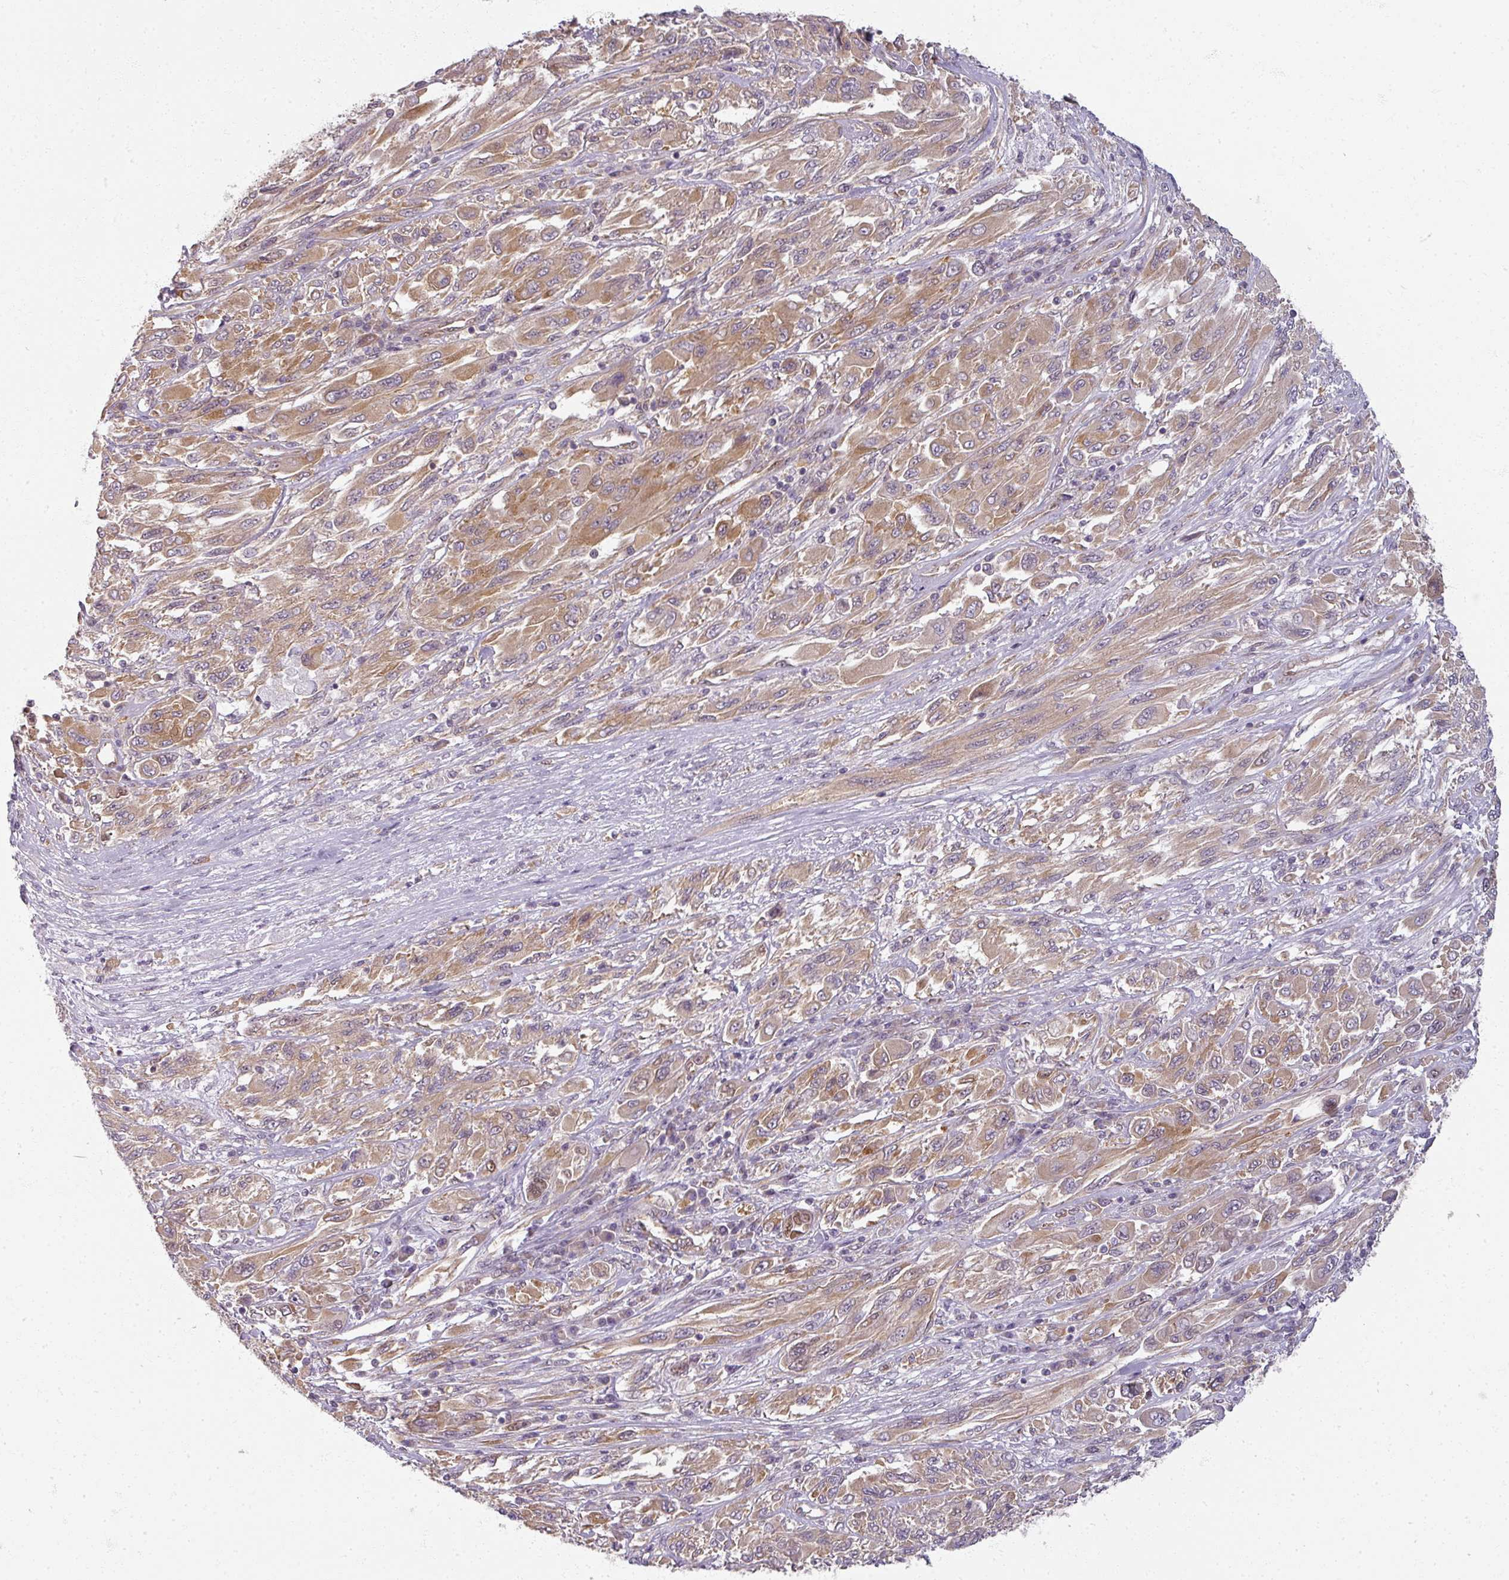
{"staining": {"intensity": "moderate", "quantity": "25%-75%", "location": "cytoplasmic/membranous"}, "tissue": "melanoma", "cell_type": "Tumor cells", "image_type": "cancer", "snomed": [{"axis": "morphology", "description": "Malignant melanoma, NOS"}, {"axis": "topography", "description": "Skin"}], "caption": "Protein expression analysis of melanoma demonstrates moderate cytoplasmic/membranous staining in approximately 25%-75% of tumor cells. The staining was performed using DAB to visualize the protein expression in brown, while the nuclei were stained in blue with hematoxylin (Magnification: 20x).", "gene": "AGPAT4", "patient": {"sex": "female", "age": 91}}